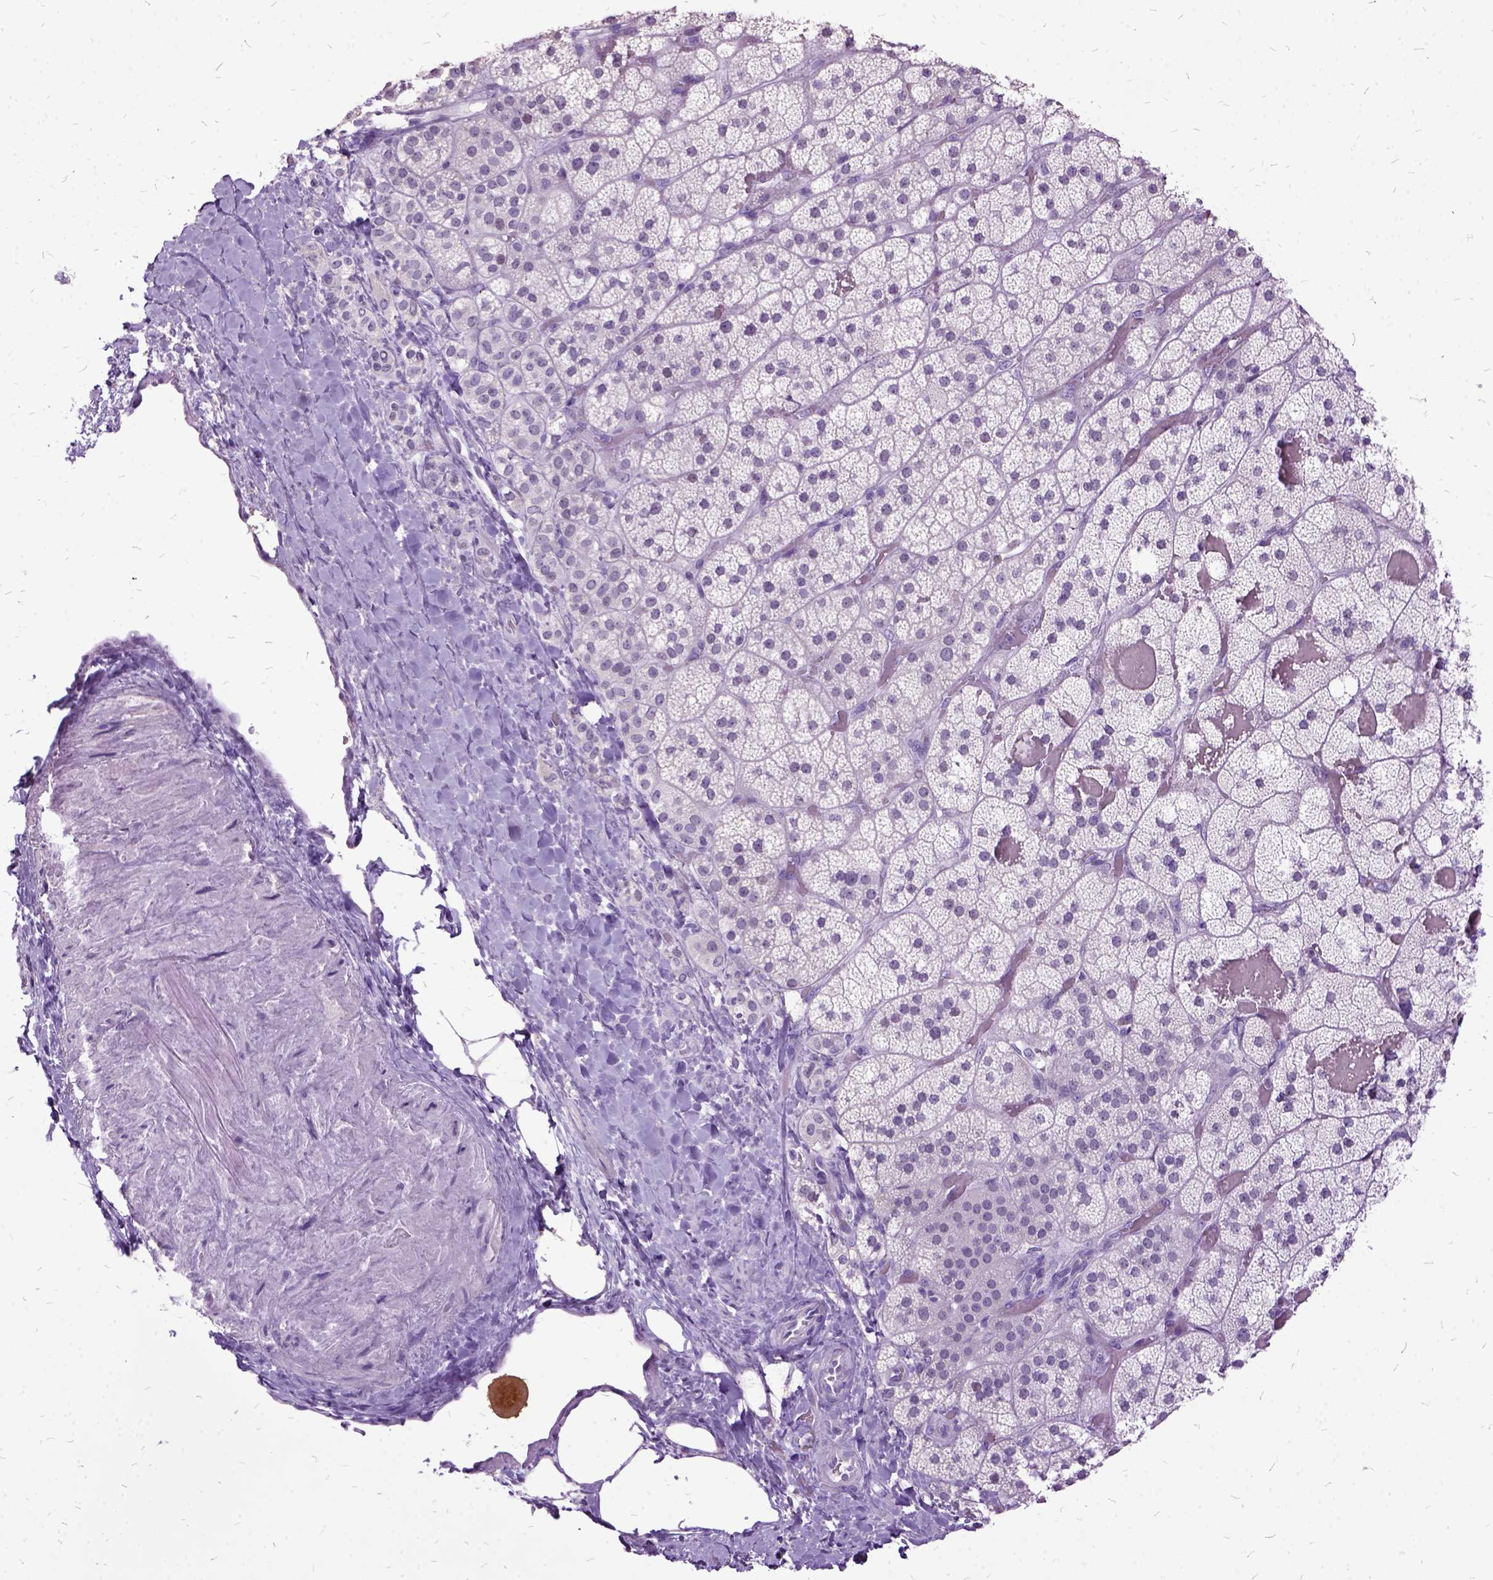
{"staining": {"intensity": "negative", "quantity": "none", "location": "none"}, "tissue": "adrenal gland", "cell_type": "Glandular cells", "image_type": "normal", "snomed": [{"axis": "morphology", "description": "Normal tissue, NOS"}, {"axis": "topography", "description": "Adrenal gland"}], "caption": "This histopathology image is of benign adrenal gland stained with IHC to label a protein in brown with the nuclei are counter-stained blue. There is no positivity in glandular cells. (Stains: DAB (3,3'-diaminobenzidine) immunohistochemistry with hematoxylin counter stain, Microscopy: brightfield microscopy at high magnification).", "gene": "MME", "patient": {"sex": "male", "age": 57}}